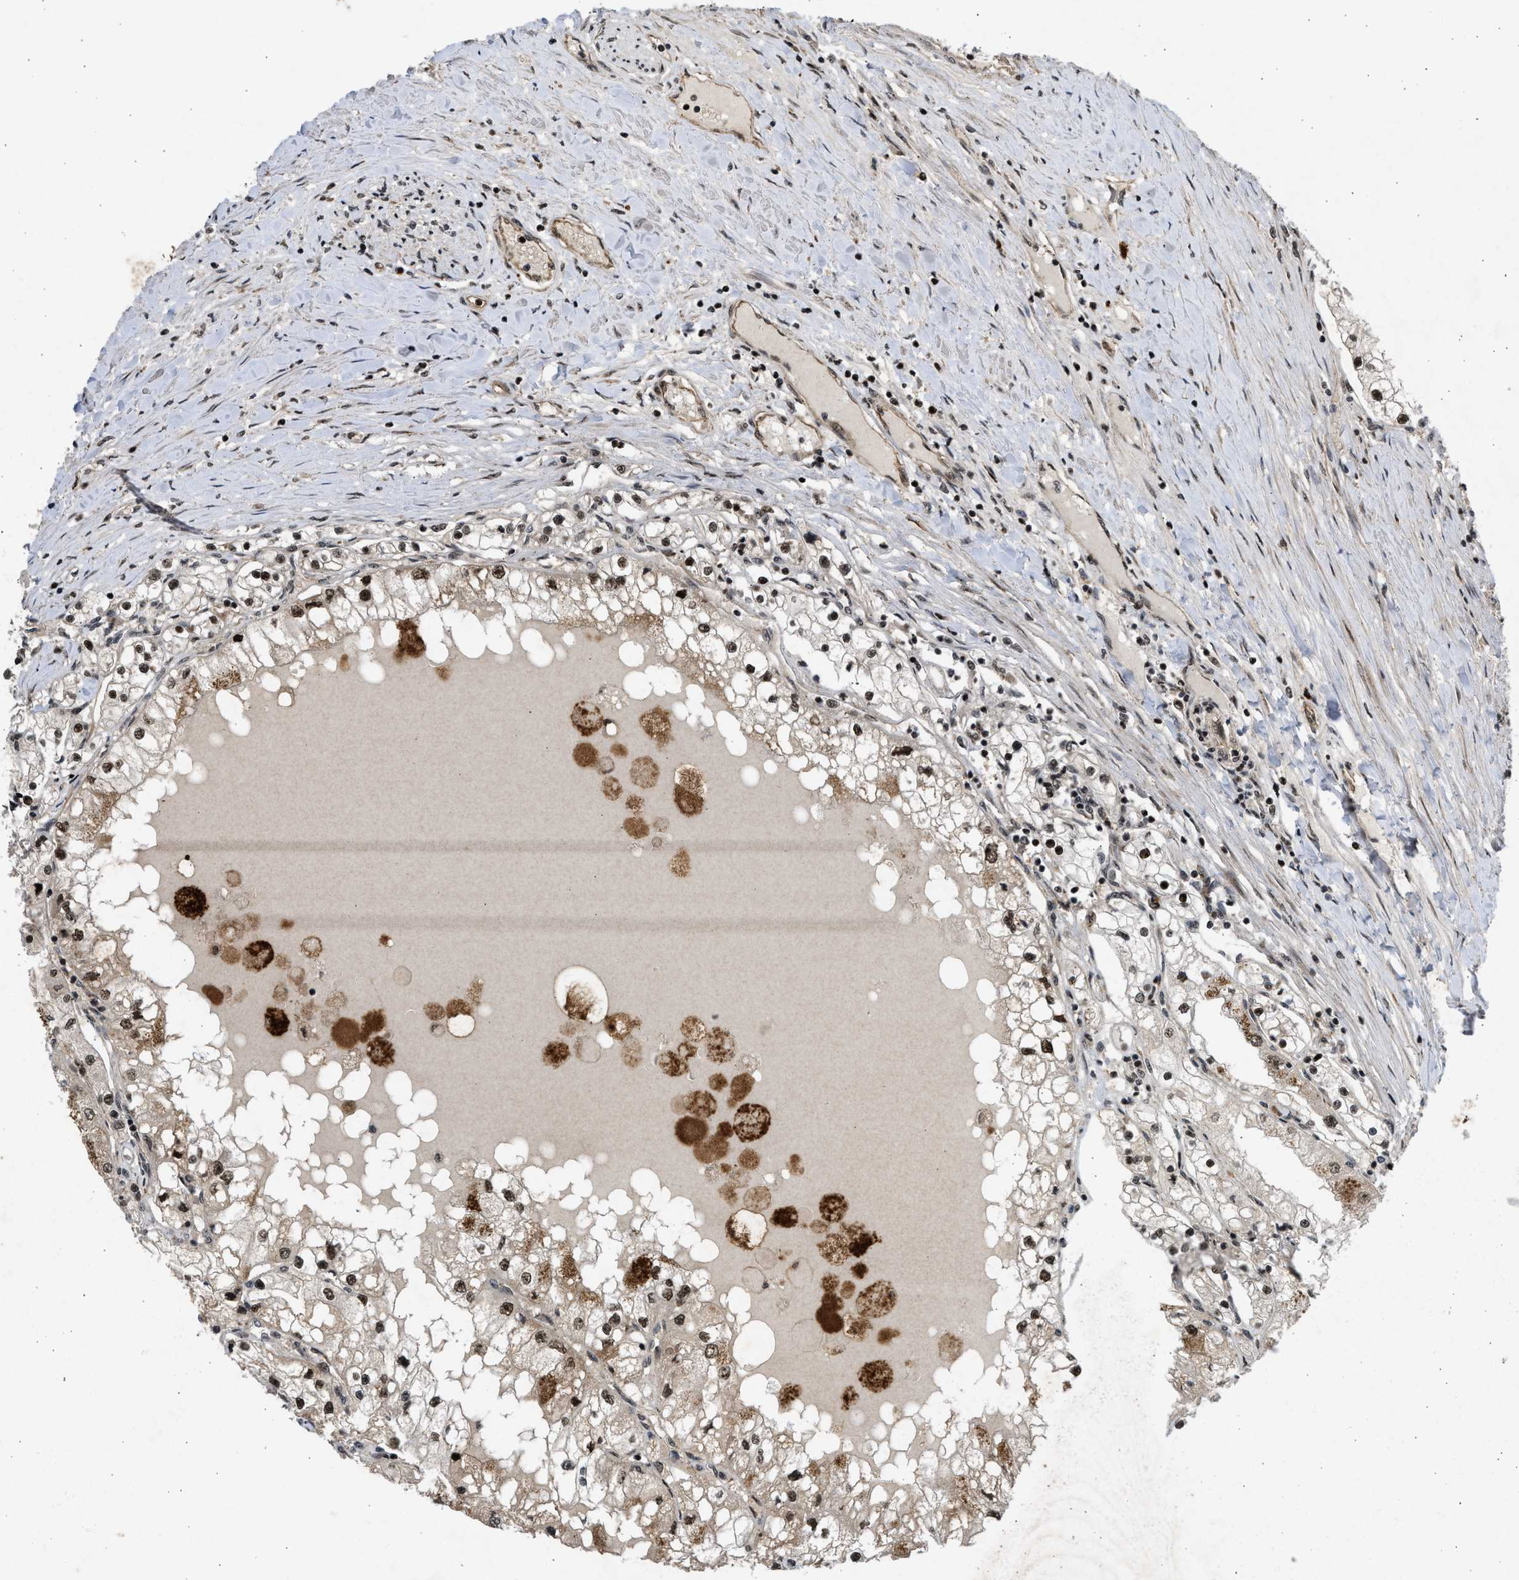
{"staining": {"intensity": "moderate", "quantity": ">75%", "location": "cytoplasmic/membranous,nuclear"}, "tissue": "renal cancer", "cell_type": "Tumor cells", "image_type": "cancer", "snomed": [{"axis": "morphology", "description": "Adenocarcinoma, NOS"}, {"axis": "topography", "description": "Kidney"}], "caption": "Approximately >75% of tumor cells in renal cancer (adenocarcinoma) exhibit moderate cytoplasmic/membranous and nuclear protein staining as visualized by brown immunohistochemical staining.", "gene": "TFDP2", "patient": {"sex": "male", "age": 68}}